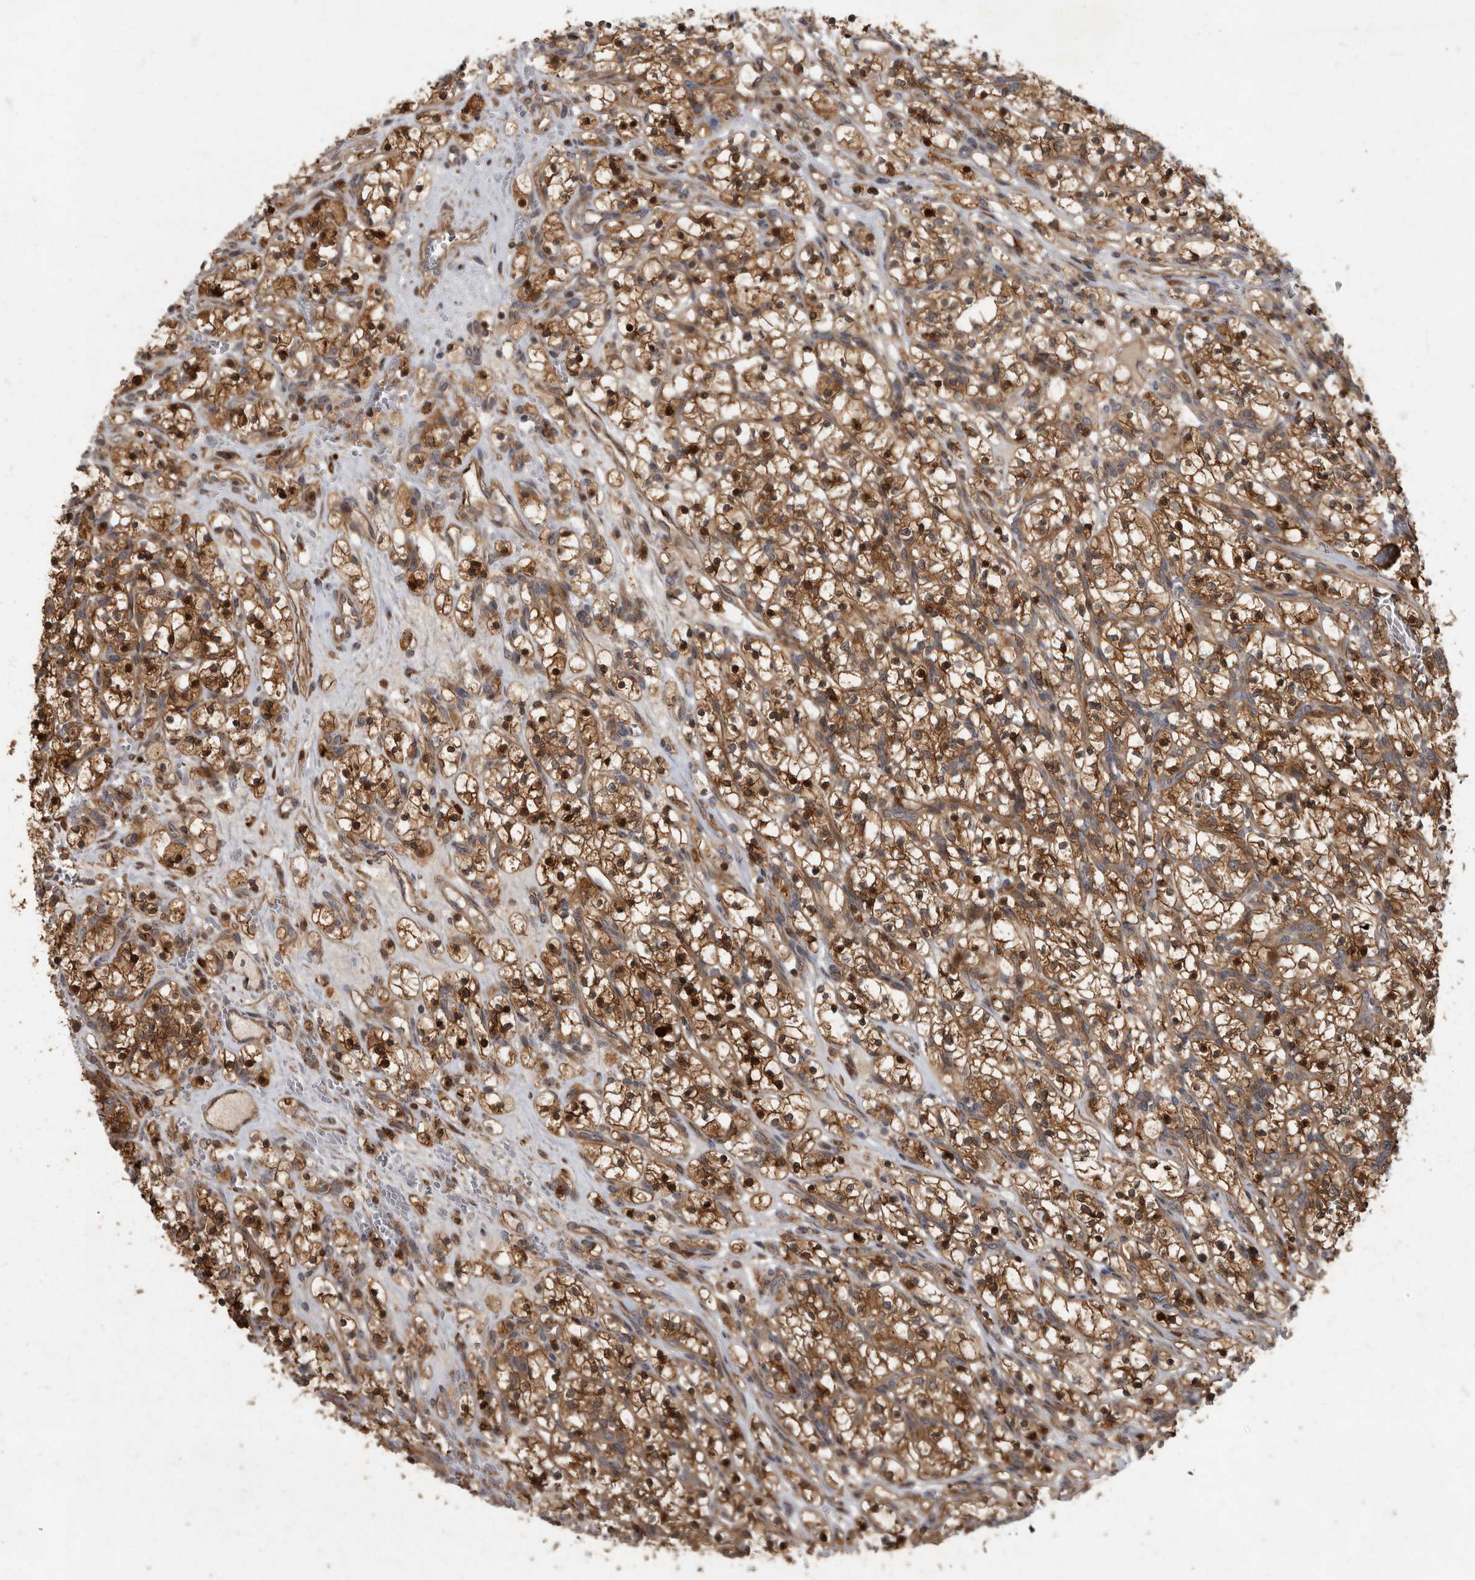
{"staining": {"intensity": "moderate", "quantity": ">75%", "location": "cytoplasmic/membranous,nuclear"}, "tissue": "renal cancer", "cell_type": "Tumor cells", "image_type": "cancer", "snomed": [{"axis": "morphology", "description": "Adenocarcinoma, NOS"}, {"axis": "topography", "description": "Kidney"}], "caption": "Renal adenocarcinoma stained for a protein (brown) exhibits moderate cytoplasmic/membranous and nuclear positive staining in approximately >75% of tumor cells.", "gene": "IQCK", "patient": {"sex": "female", "age": 57}}